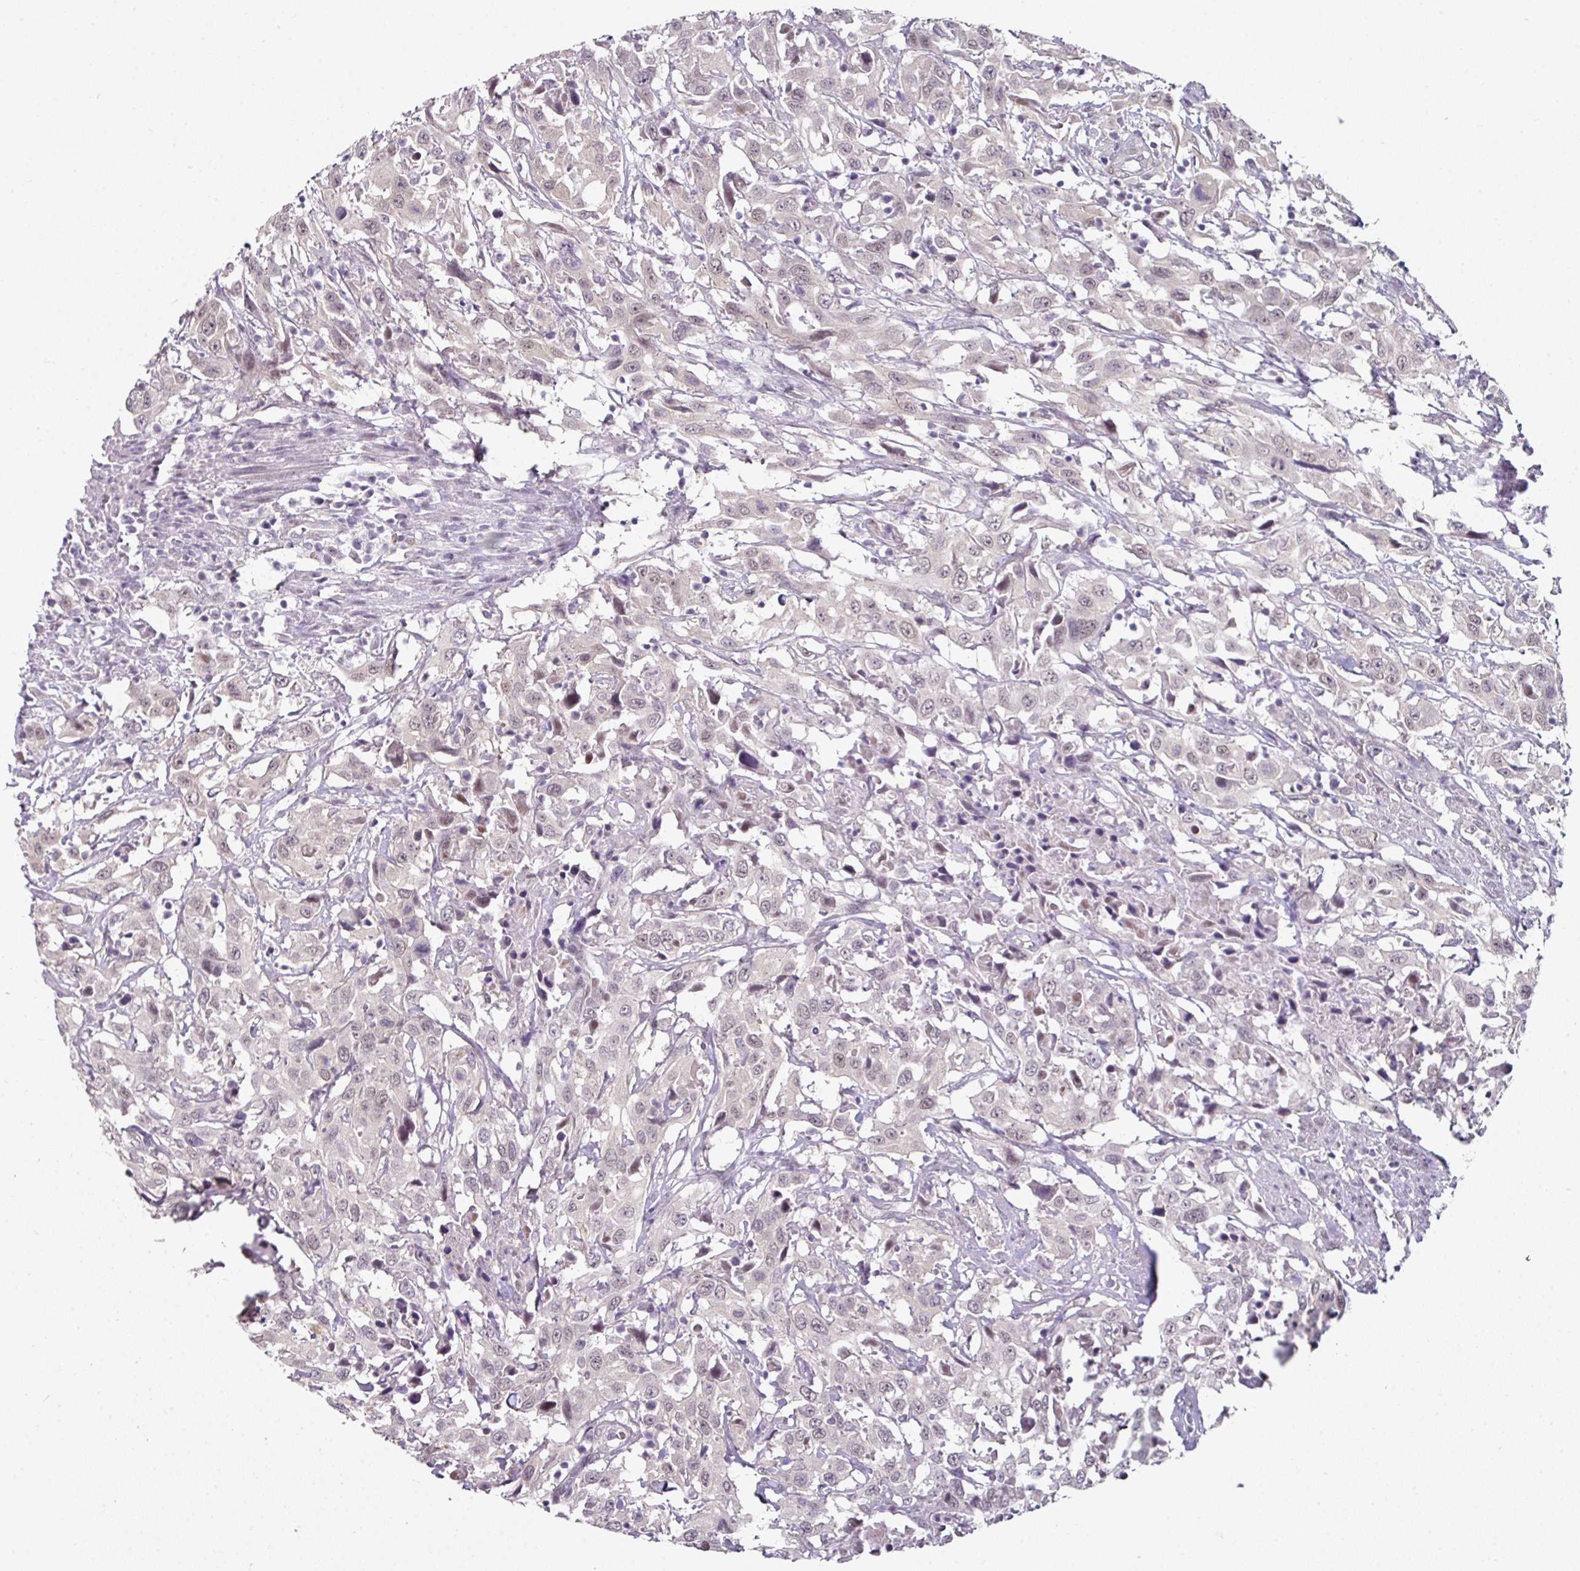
{"staining": {"intensity": "weak", "quantity": ">75%", "location": "nuclear"}, "tissue": "urothelial cancer", "cell_type": "Tumor cells", "image_type": "cancer", "snomed": [{"axis": "morphology", "description": "Urothelial carcinoma, High grade"}, {"axis": "topography", "description": "Urinary bladder"}], "caption": "Immunohistochemistry (DAB (3,3'-diaminobenzidine)) staining of human high-grade urothelial carcinoma exhibits weak nuclear protein expression in about >75% of tumor cells.", "gene": "ELK1", "patient": {"sex": "male", "age": 61}}